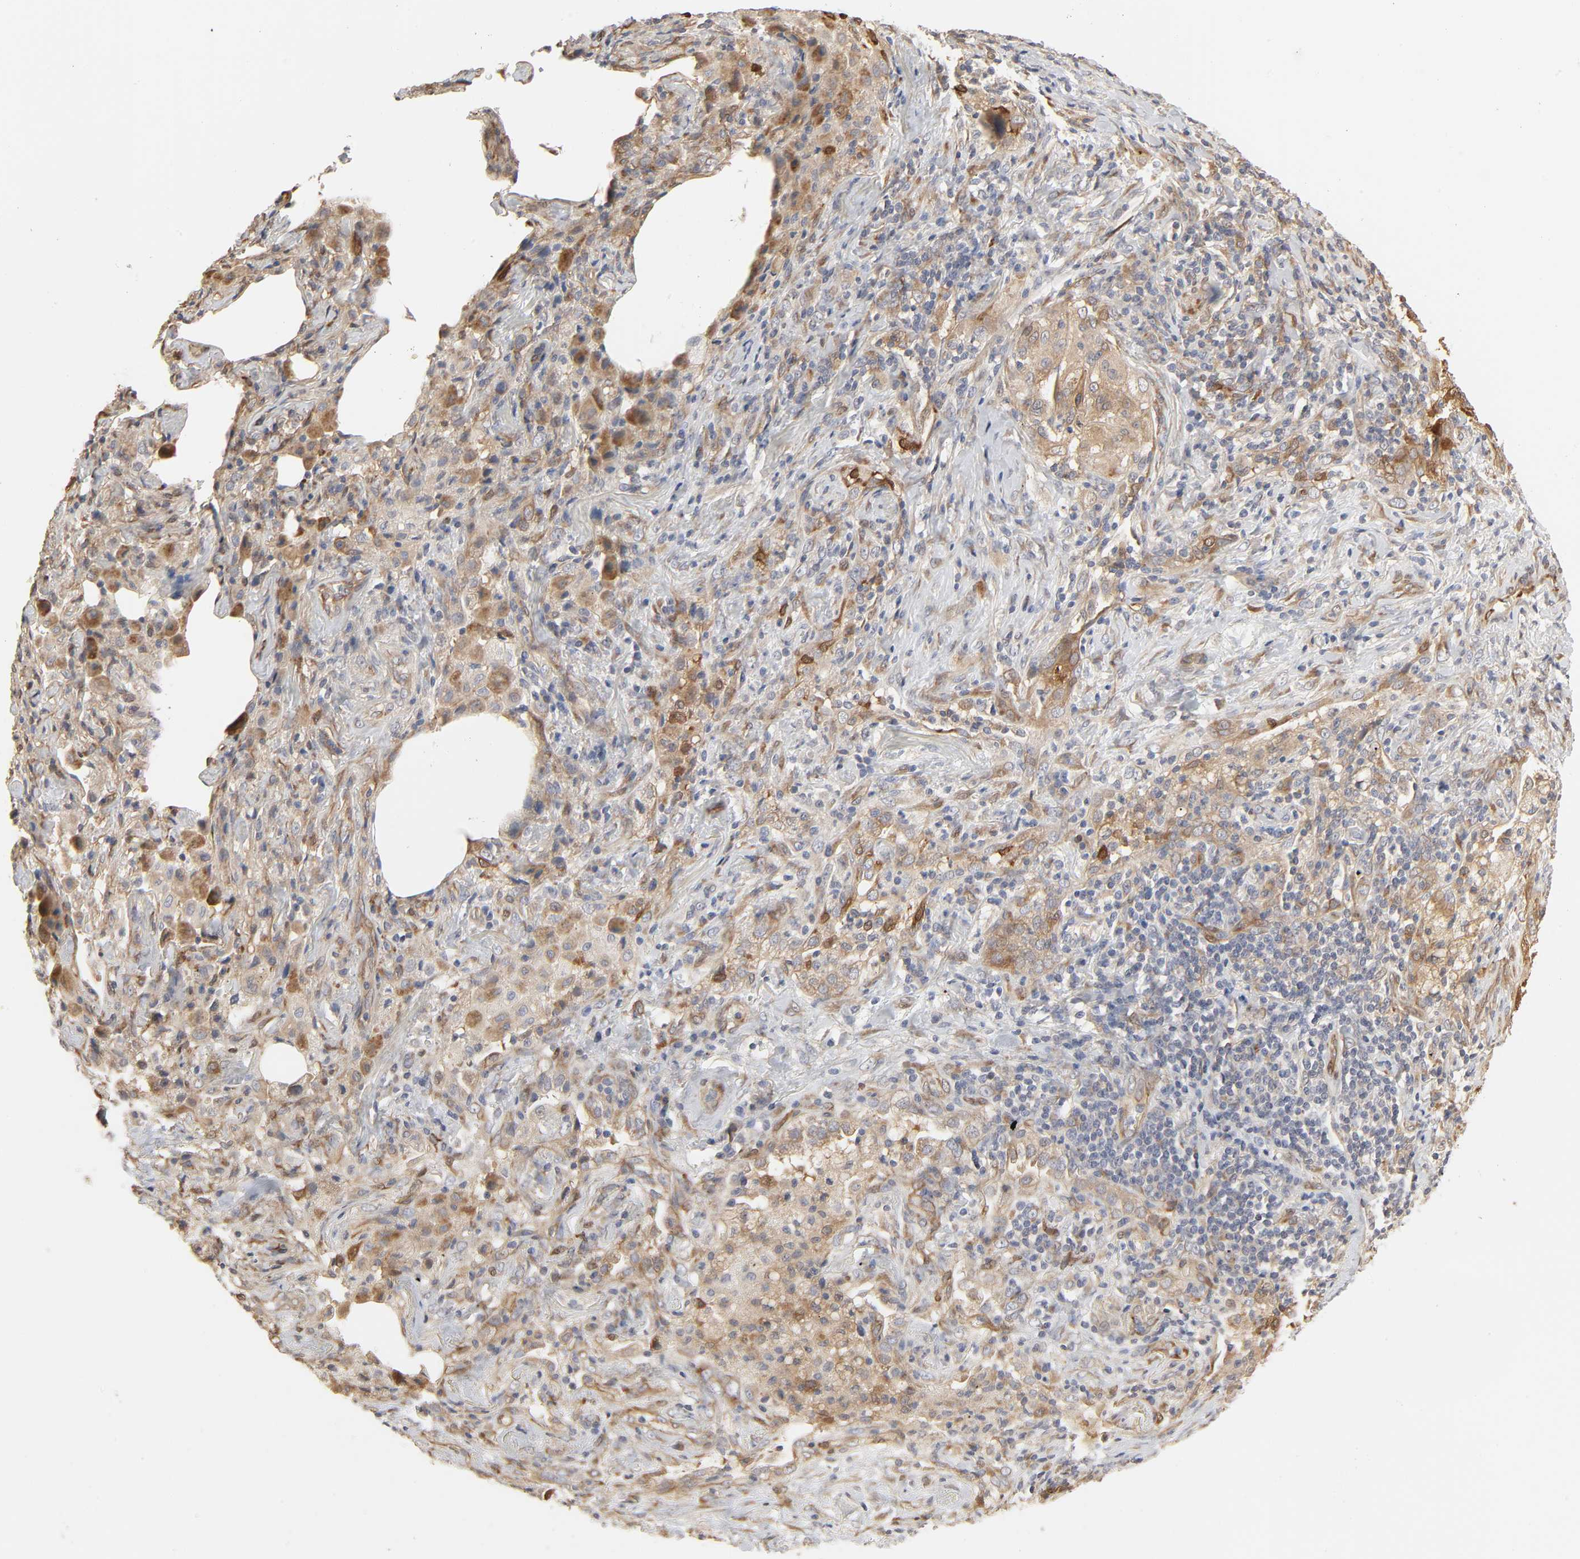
{"staining": {"intensity": "weak", "quantity": ">75%", "location": "cytoplasmic/membranous"}, "tissue": "lung cancer", "cell_type": "Tumor cells", "image_type": "cancer", "snomed": [{"axis": "morphology", "description": "Squamous cell carcinoma, NOS"}, {"axis": "topography", "description": "Lung"}], "caption": "The micrograph demonstrates a brown stain indicating the presence of a protein in the cytoplasmic/membranous of tumor cells in squamous cell carcinoma (lung). (brown staining indicates protein expression, while blue staining denotes nuclei).", "gene": "NDRG2", "patient": {"sex": "female", "age": 67}}